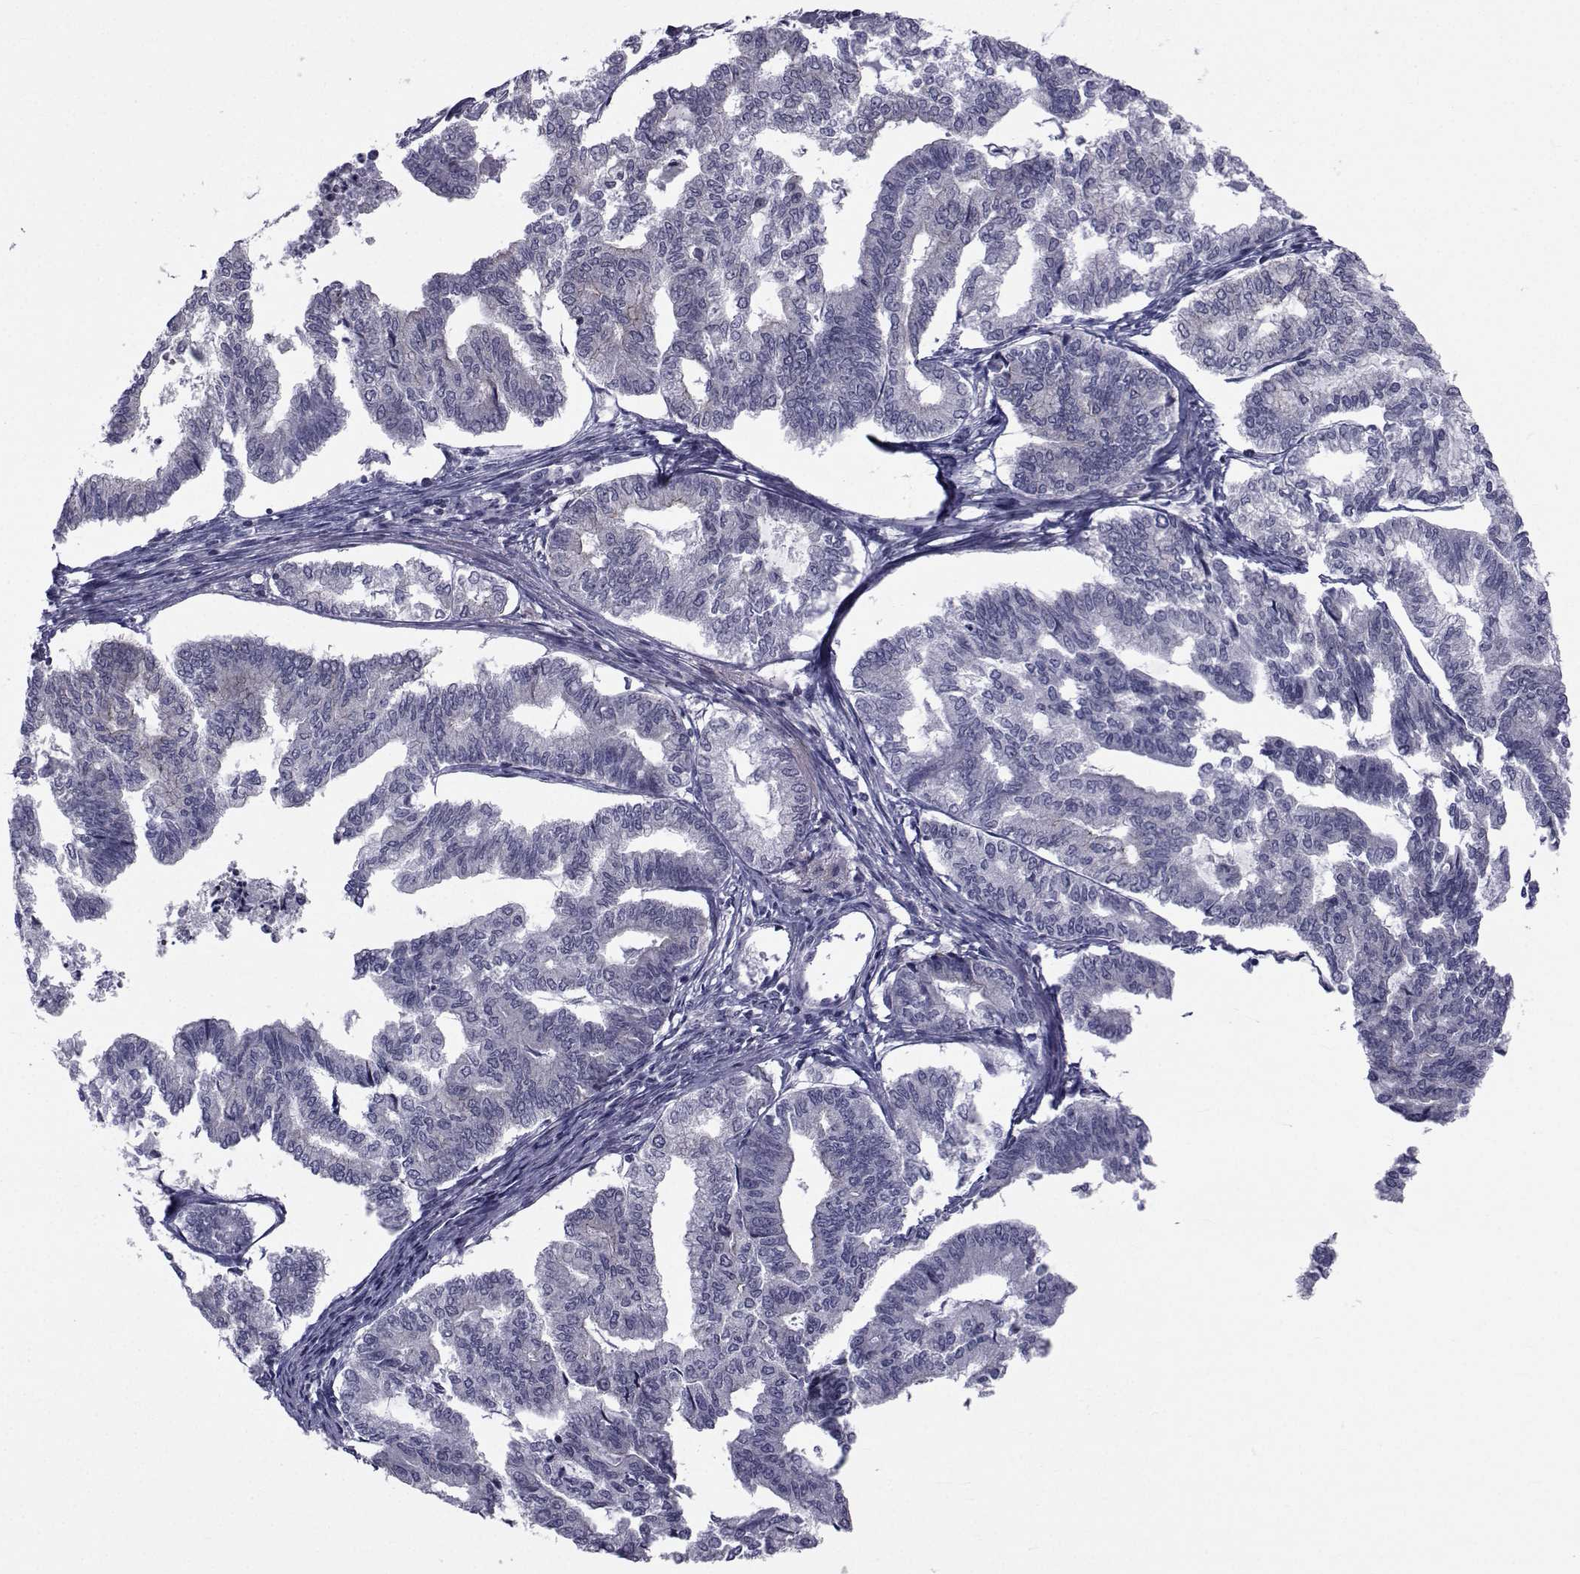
{"staining": {"intensity": "weak", "quantity": "<25%", "location": "cytoplasmic/membranous"}, "tissue": "endometrial cancer", "cell_type": "Tumor cells", "image_type": "cancer", "snomed": [{"axis": "morphology", "description": "Adenocarcinoma, NOS"}, {"axis": "topography", "description": "Endometrium"}], "caption": "A photomicrograph of human adenocarcinoma (endometrial) is negative for staining in tumor cells.", "gene": "SLC30A10", "patient": {"sex": "female", "age": 79}}